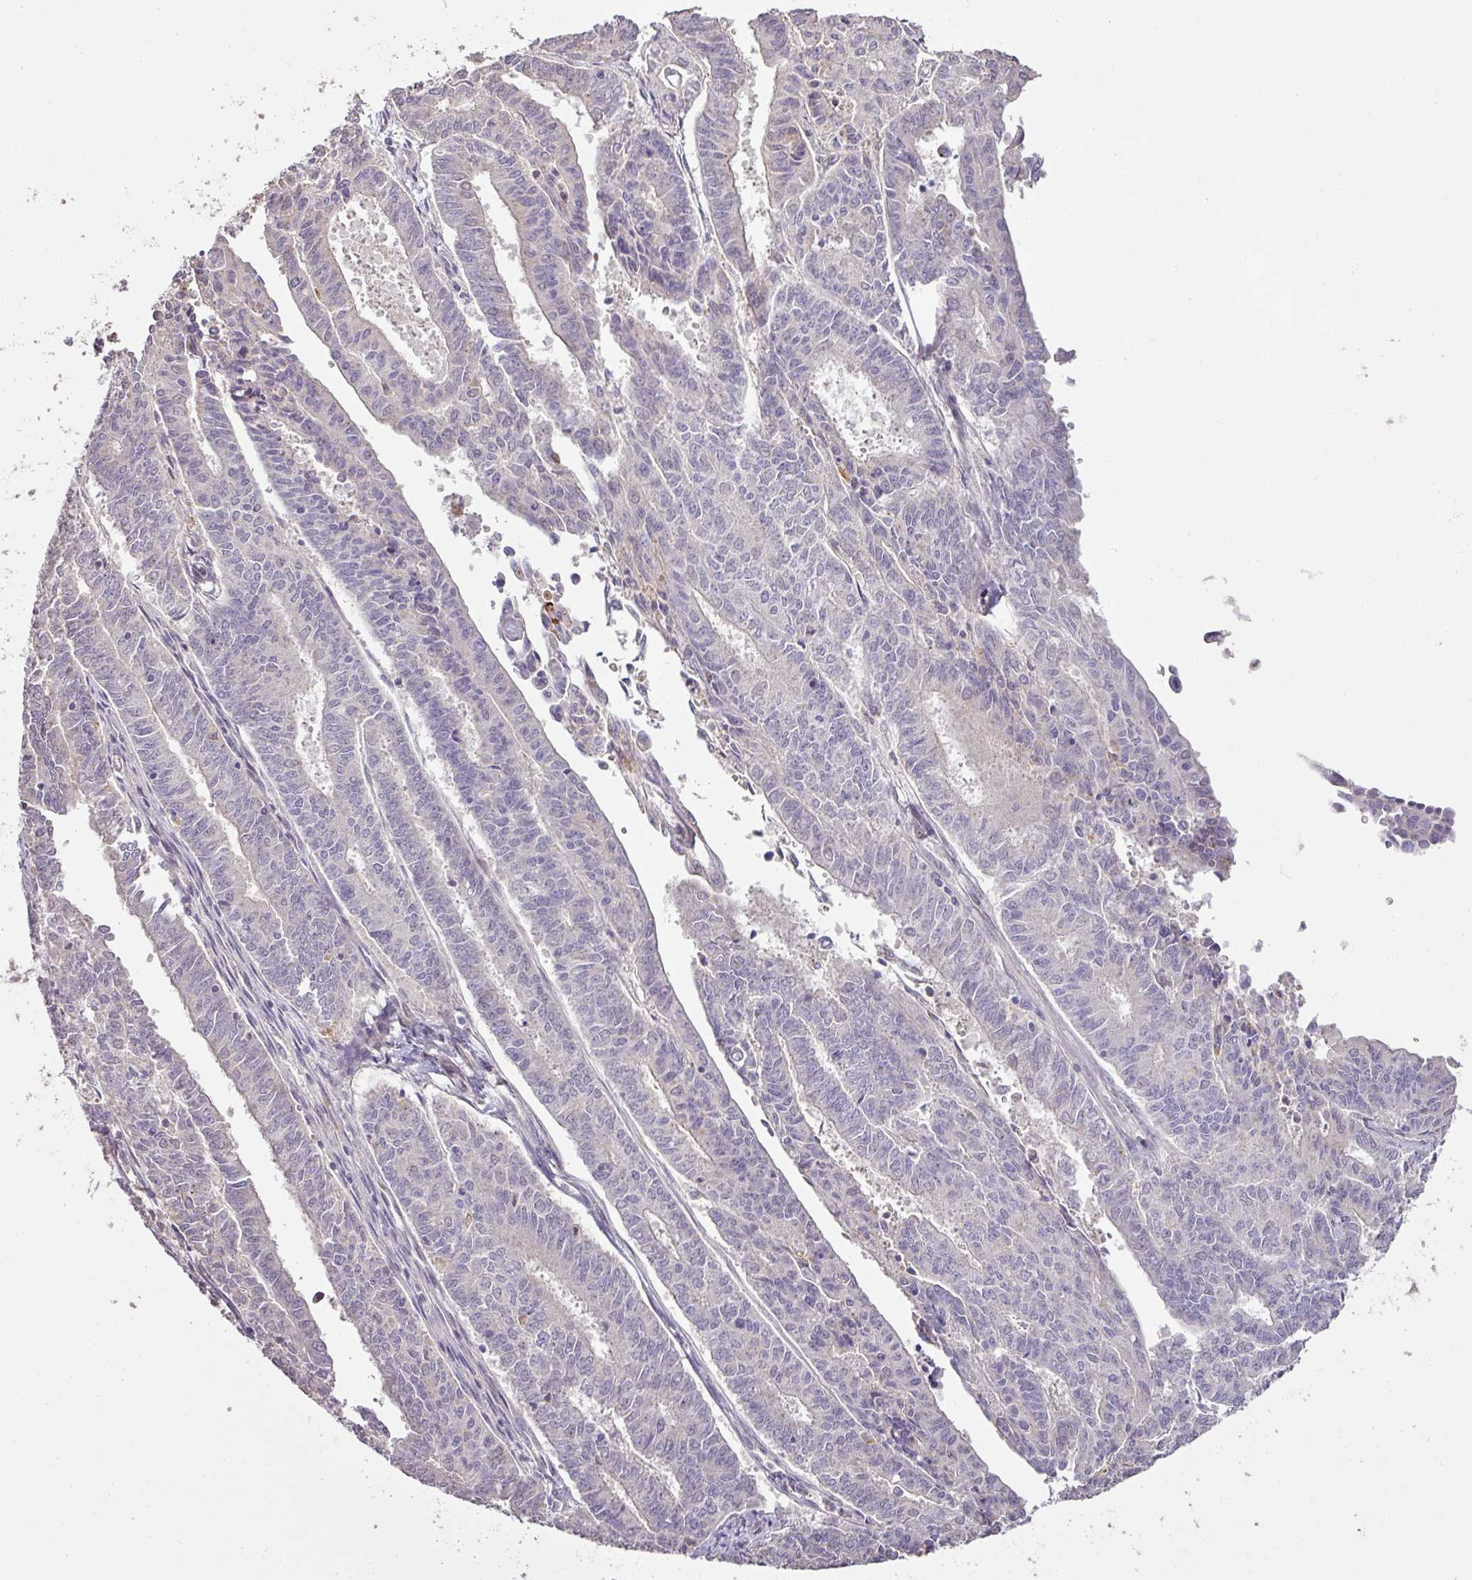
{"staining": {"intensity": "negative", "quantity": "none", "location": "none"}, "tissue": "endometrial cancer", "cell_type": "Tumor cells", "image_type": "cancer", "snomed": [{"axis": "morphology", "description": "Adenocarcinoma, NOS"}, {"axis": "topography", "description": "Endometrium"}], "caption": "Tumor cells are negative for protein expression in human endometrial cancer.", "gene": "CXCR5", "patient": {"sex": "female", "age": 59}}